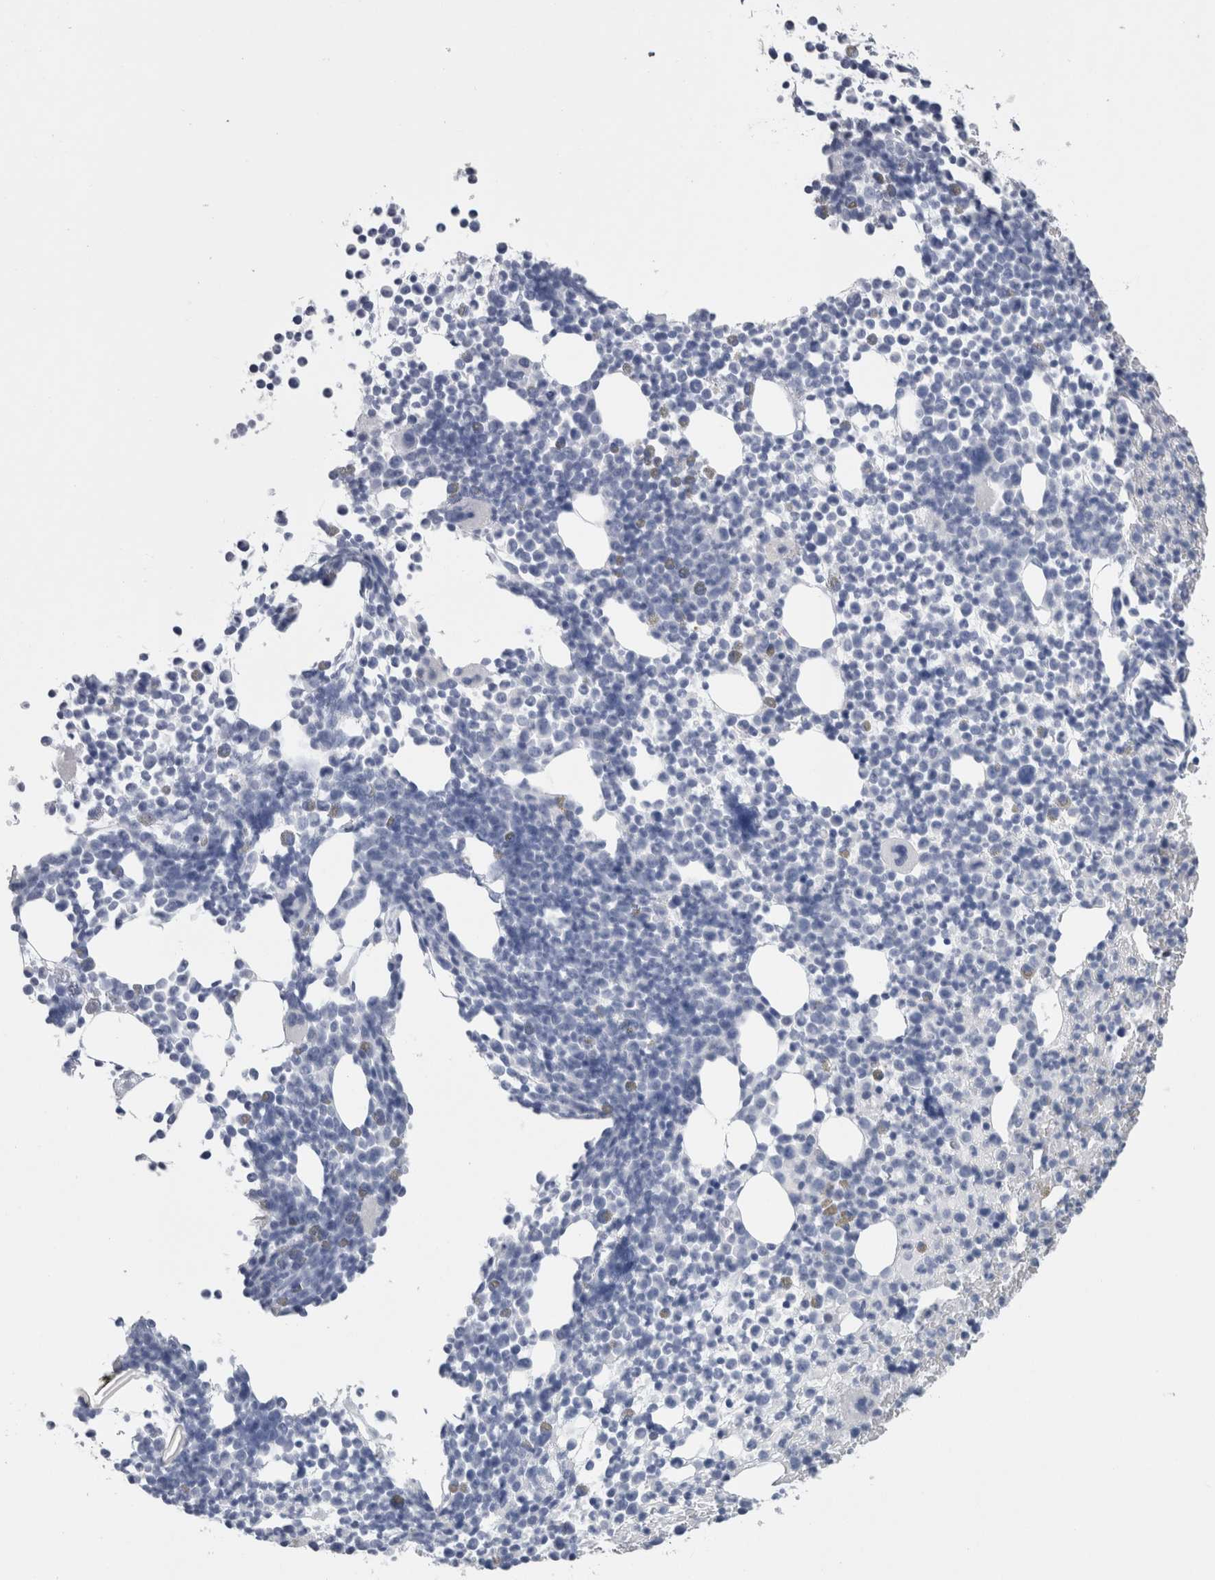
{"staining": {"intensity": "negative", "quantity": "none", "location": "none"}, "tissue": "bone marrow", "cell_type": "Hematopoietic cells", "image_type": "normal", "snomed": [{"axis": "morphology", "description": "Normal tissue, NOS"}, {"axis": "morphology", "description": "Inflammation, NOS"}, {"axis": "topography", "description": "Bone marrow"}], "caption": "Normal bone marrow was stained to show a protein in brown. There is no significant staining in hematopoietic cells. (Stains: DAB IHC with hematoxylin counter stain, Microscopy: brightfield microscopy at high magnification).", "gene": "CA8", "patient": {"sex": "male", "age": 34}}